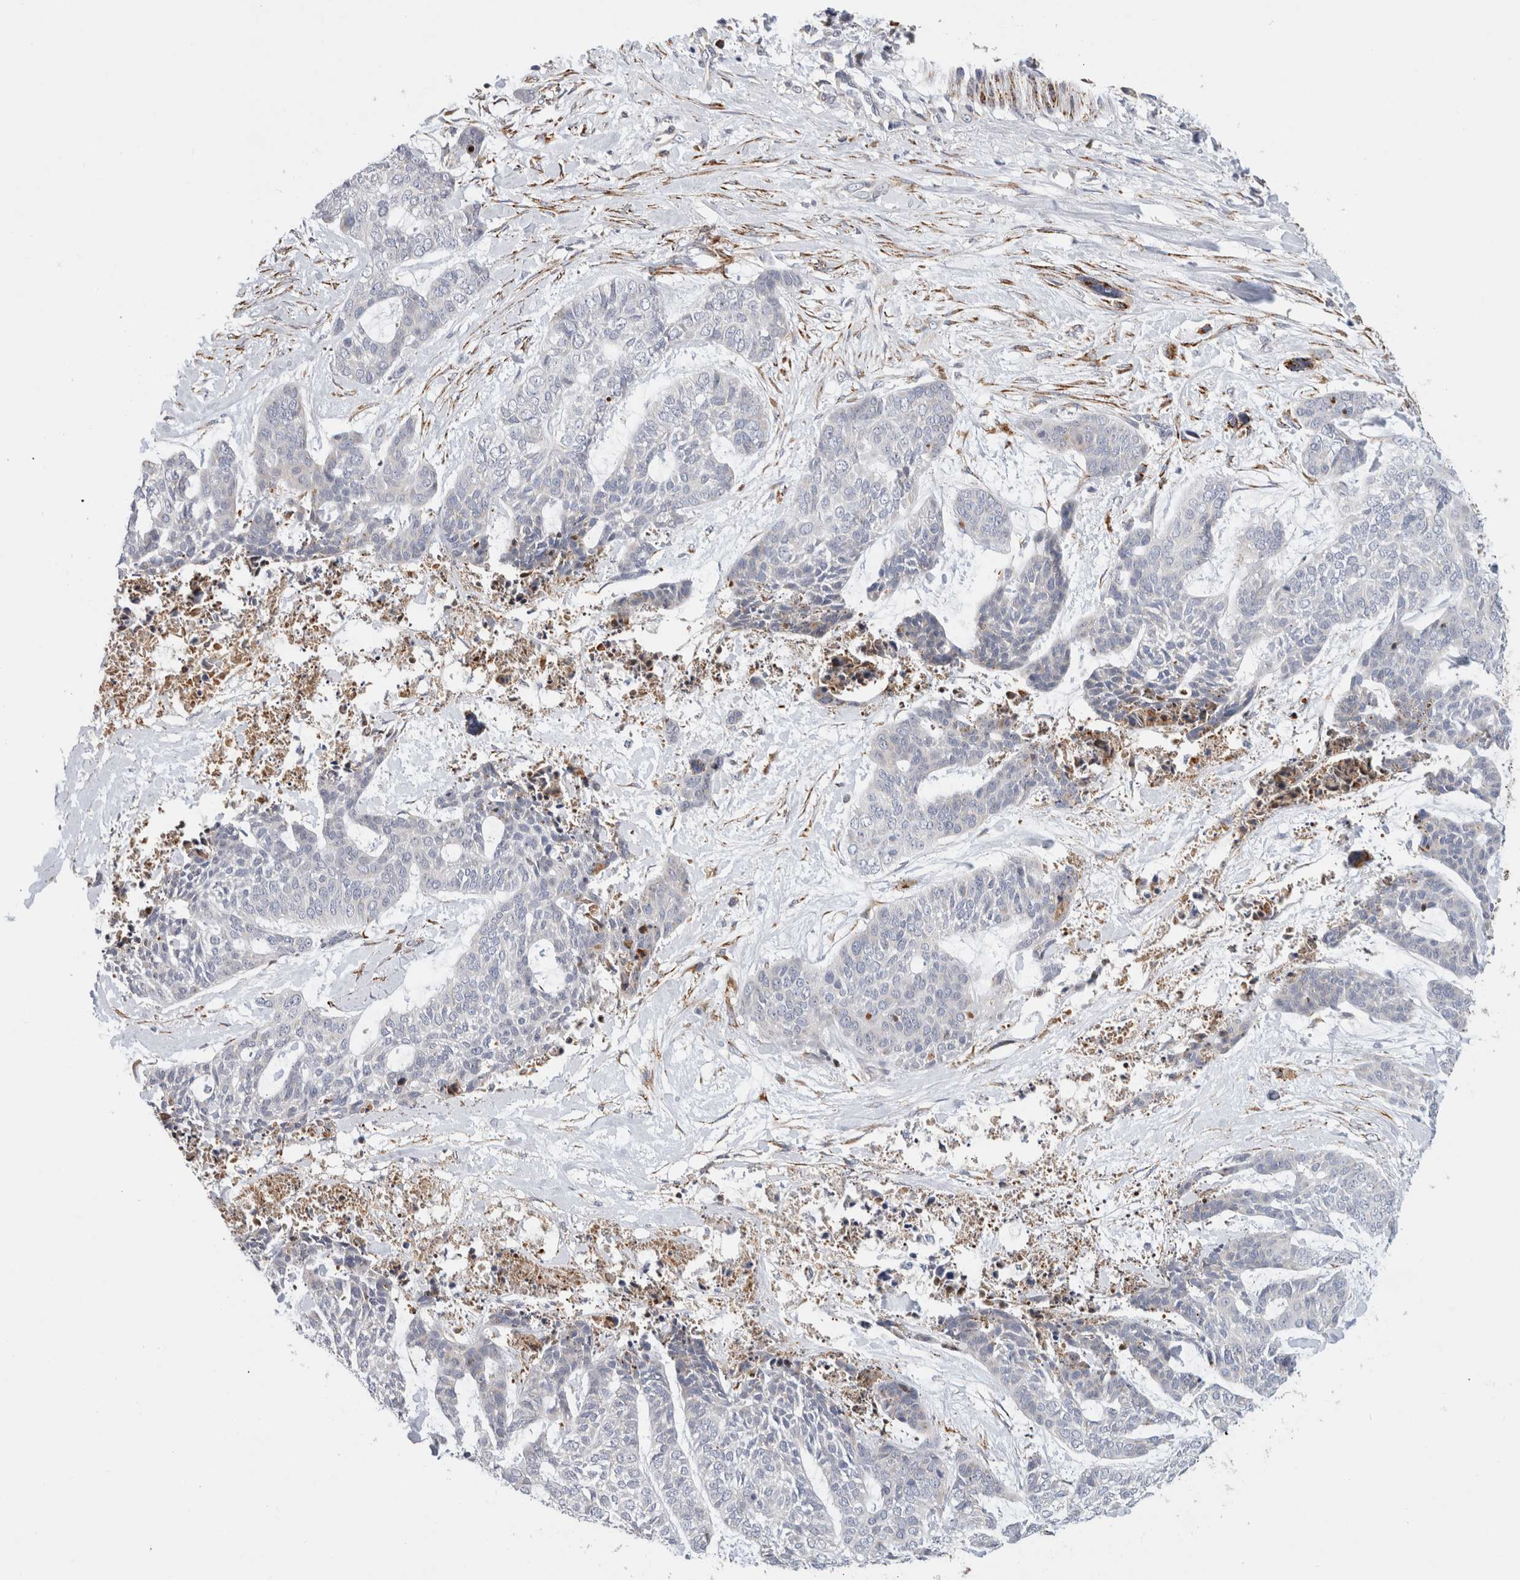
{"staining": {"intensity": "negative", "quantity": "none", "location": "none"}, "tissue": "skin cancer", "cell_type": "Tumor cells", "image_type": "cancer", "snomed": [{"axis": "morphology", "description": "Basal cell carcinoma"}, {"axis": "topography", "description": "Skin"}], "caption": "DAB (3,3'-diaminobenzidine) immunohistochemical staining of human skin cancer (basal cell carcinoma) demonstrates no significant staining in tumor cells.", "gene": "RPN2", "patient": {"sex": "female", "age": 64}}